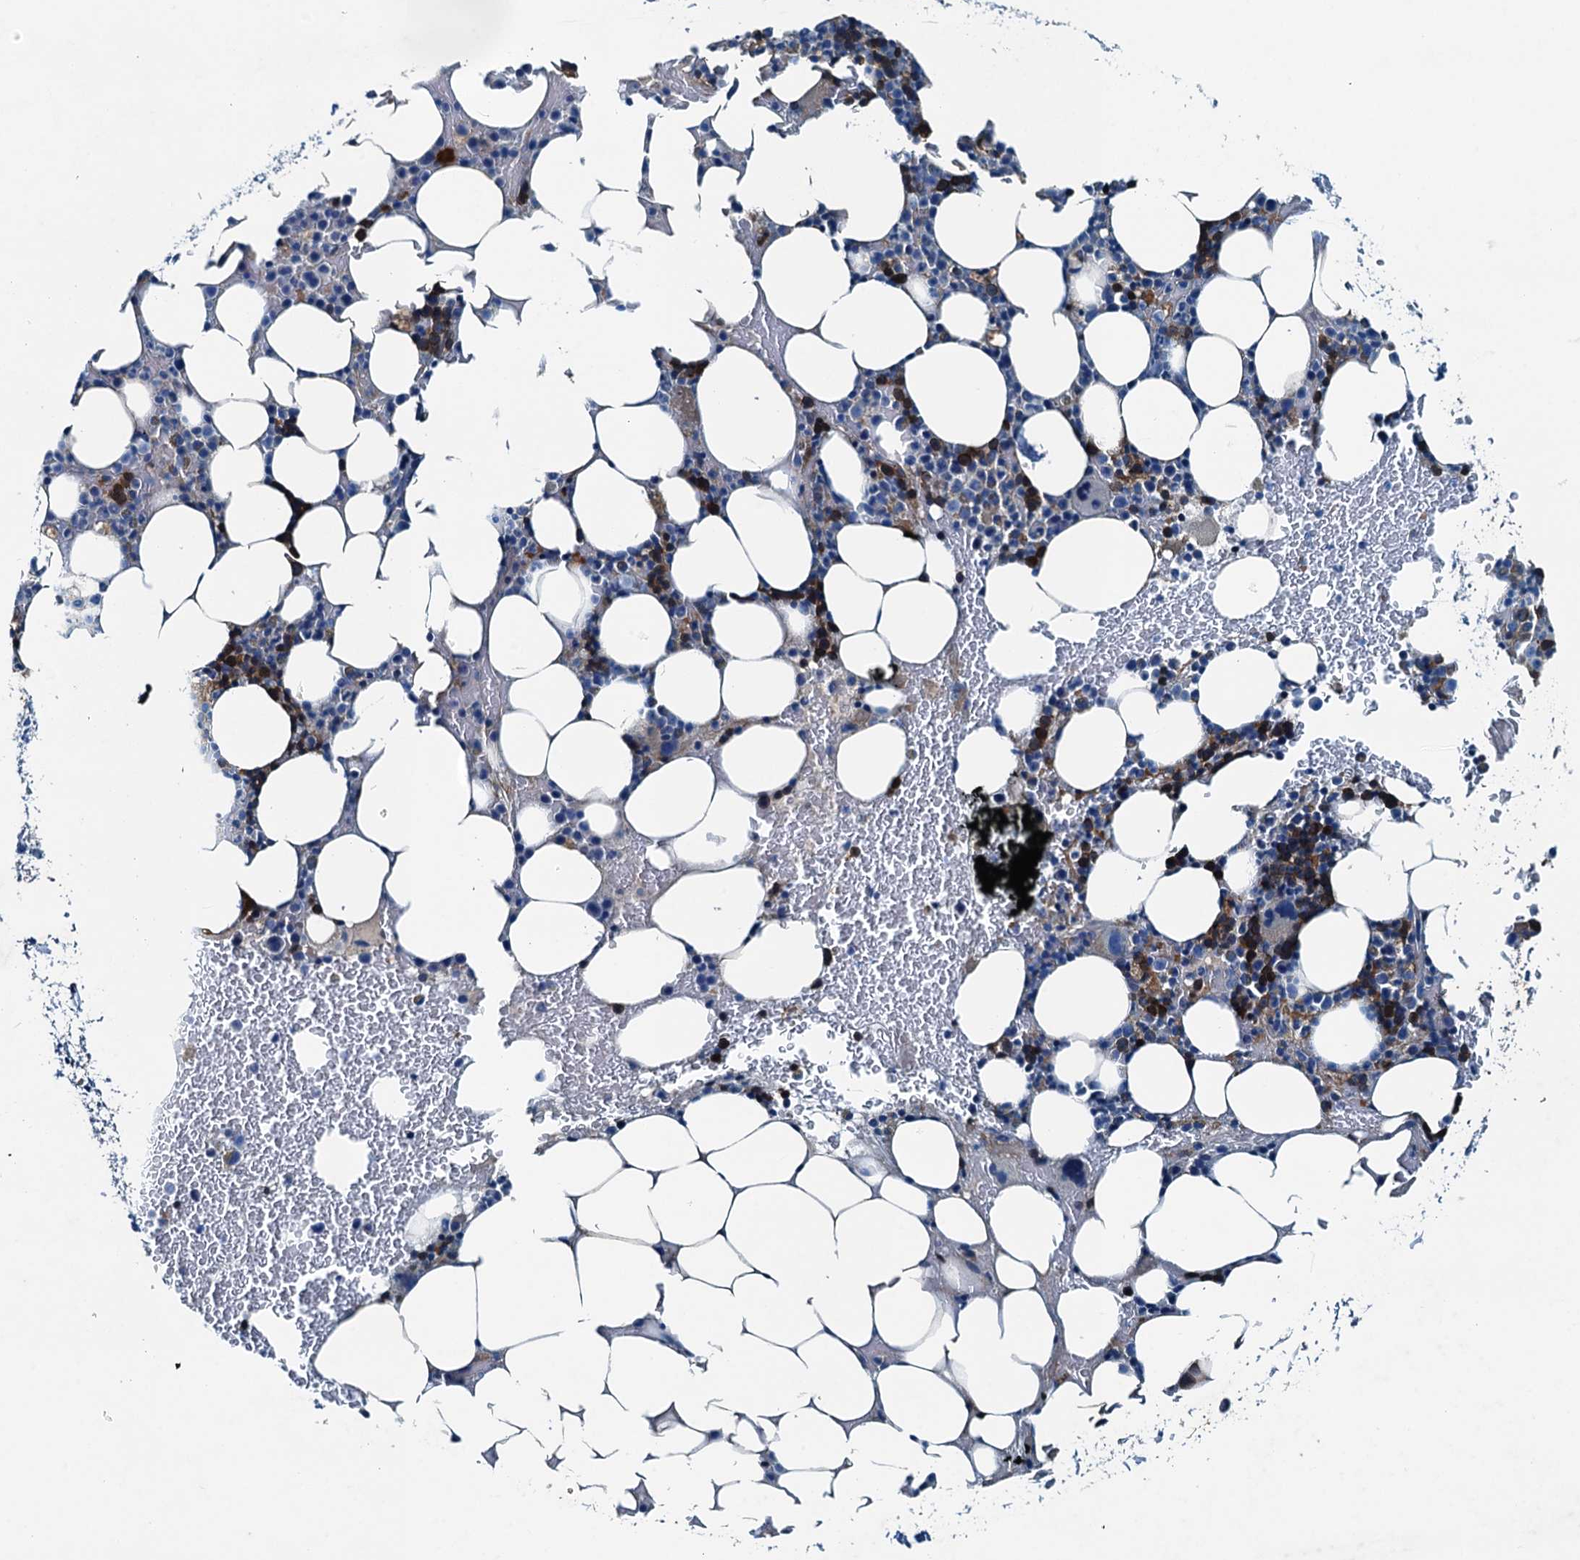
{"staining": {"intensity": "moderate", "quantity": "<25%", "location": "cytoplasmic/membranous"}, "tissue": "bone marrow", "cell_type": "Hematopoietic cells", "image_type": "normal", "snomed": [{"axis": "morphology", "description": "Normal tissue, NOS"}, {"axis": "topography", "description": "Bone marrow"}], "caption": "A brown stain highlights moderate cytoplasmic/membranous staining of a protein in hematopoietic cells of benign human bone marrow. (DAB IHC, brown staining for protein, blue staining for nuclei).", "gene": "RAB3IL1", "patient": {"sex": "male", "age": 78}}